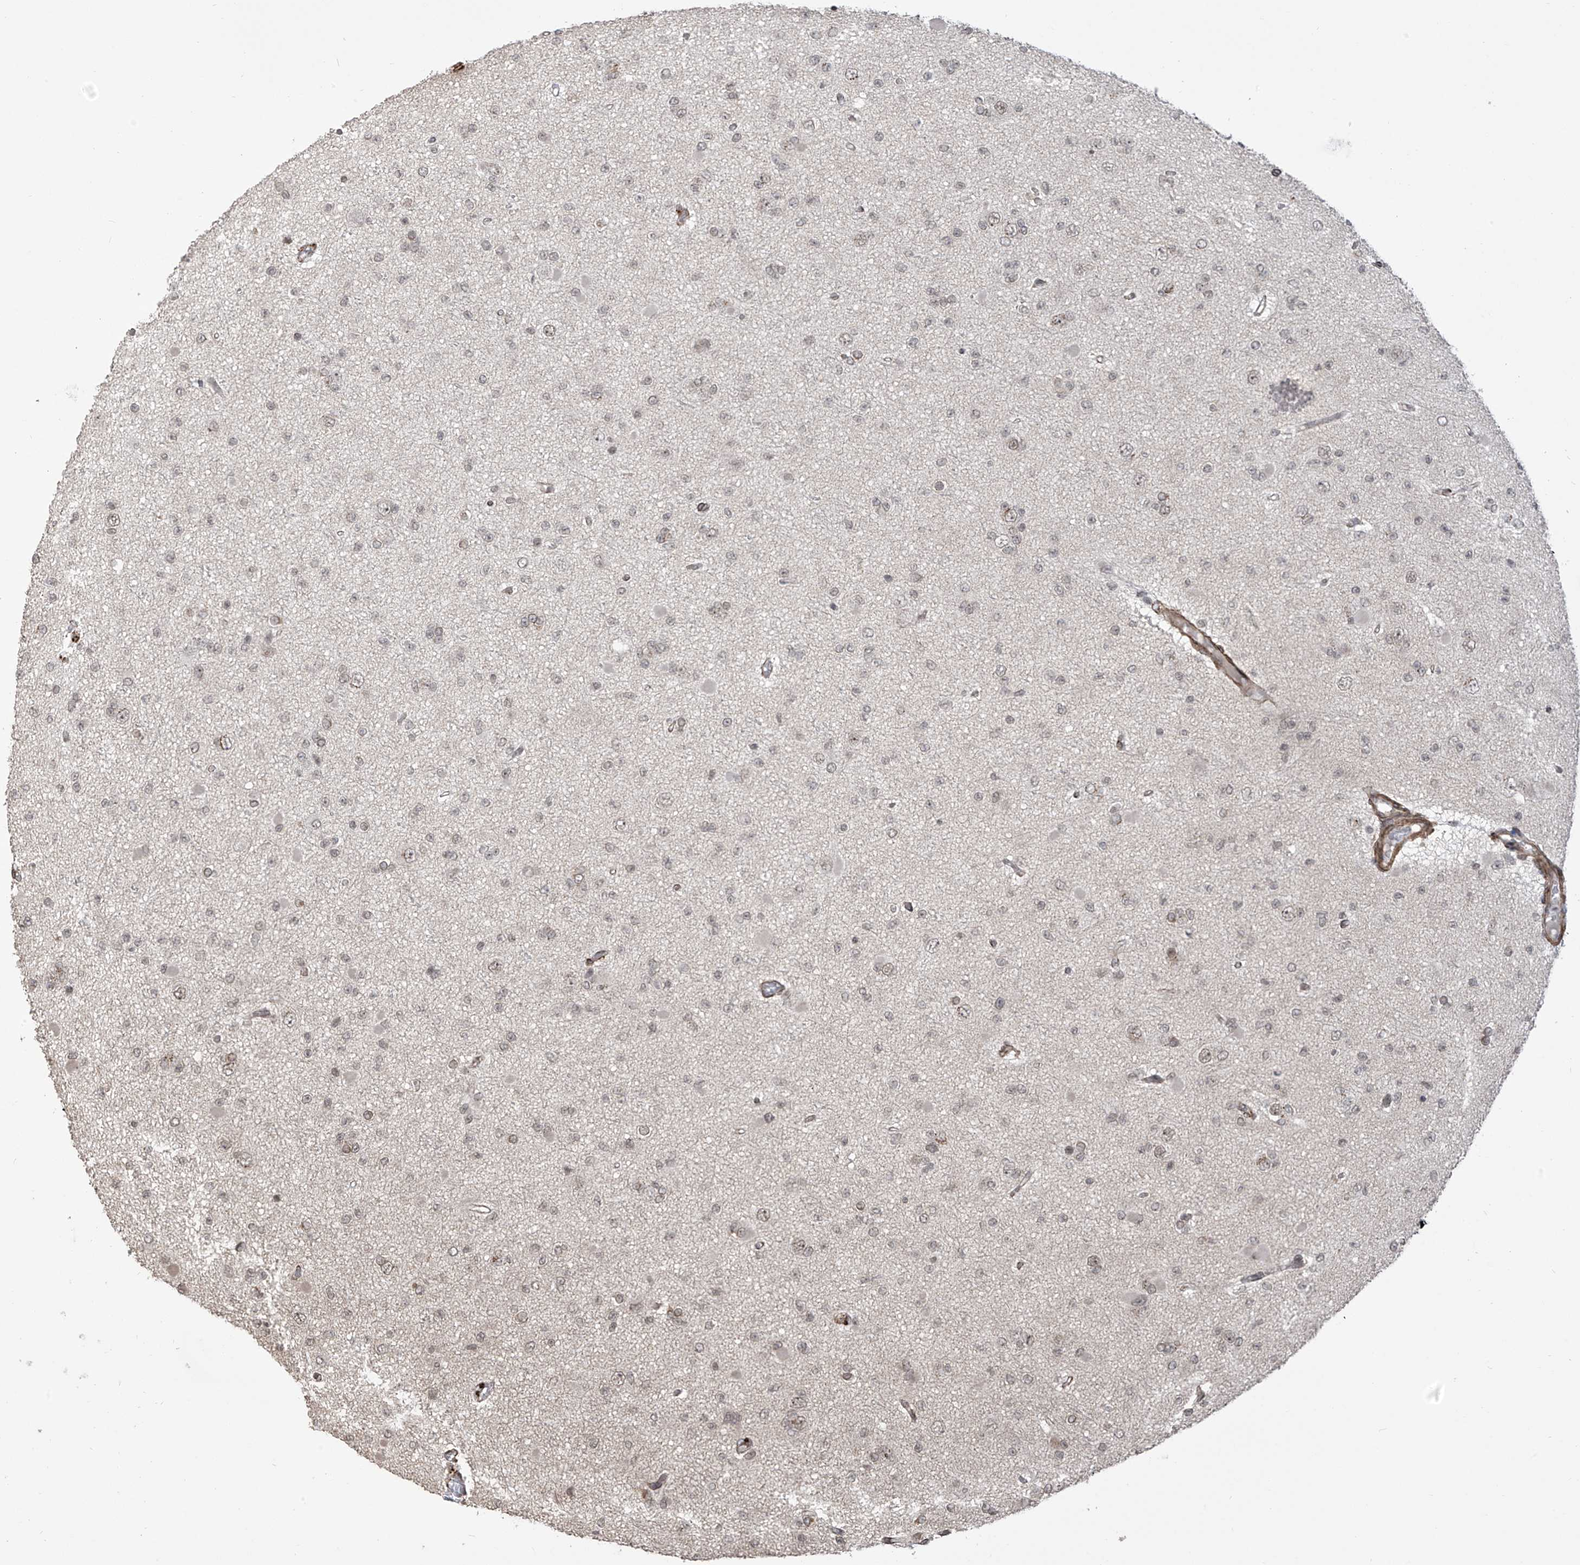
{"staining": {"intensity": "weak", "quantity": "25%-75%", "location": "nuclear"}, "tissue": "glioma", "cell_type": "Tumor cells", "image_type": "cancer", "snomed": [{"axis": "morphology", "description": "Glioma, malignant, Low grade"}, {"axis": "topography", "description": "Brain"}], "caption": "A micrograph of human malignant glioma (low-grade) stained for a protein demonstrates weak nuclear brown staining in tumor cells.", "gene": "METAP1D", "patient": {"sex": "female", "age": 22}}